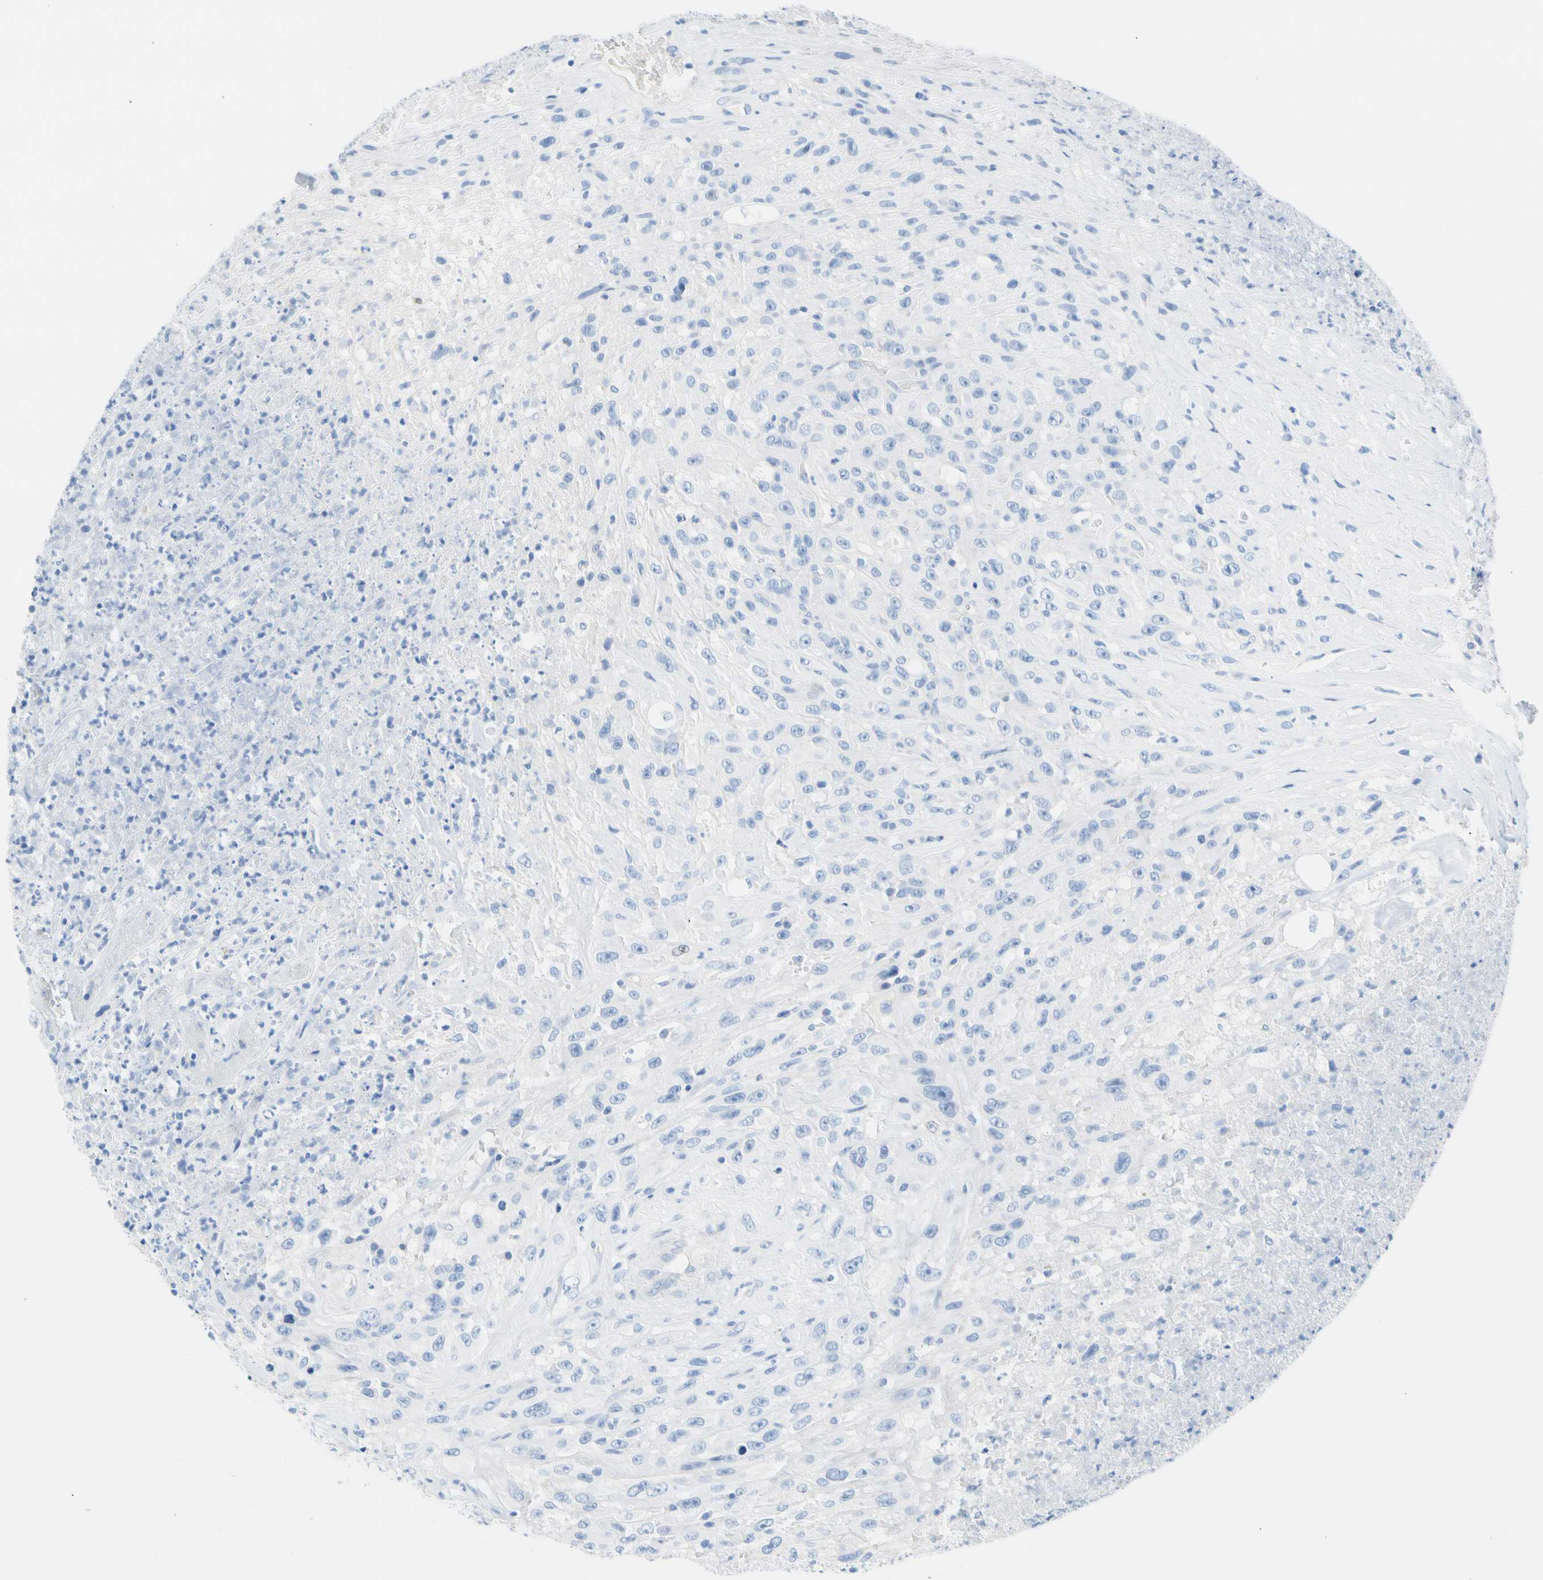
{"staining": {"intensity": "negative", "quantity": "none", "location": "none"}, "tissue": "urothelial cancer", "cell_type": "Tumor cells", "image_type": "cancer", "snomed": [{"axis": "morphology", "description": "Urothelial carcinoma, High grade"}, {"axis": "topography", "description": "Urinary bladder"}], "caption": "Tumor cells show no significant protein staining in high-grade urothelial carcinoma. (Brightfield microscopy of DAB (3,3'-diaminobenzidine) immunohistochemistry (IHC) at high magnification).", "gene": "CEL", "patient": {"sex": "male", "age": 66}}